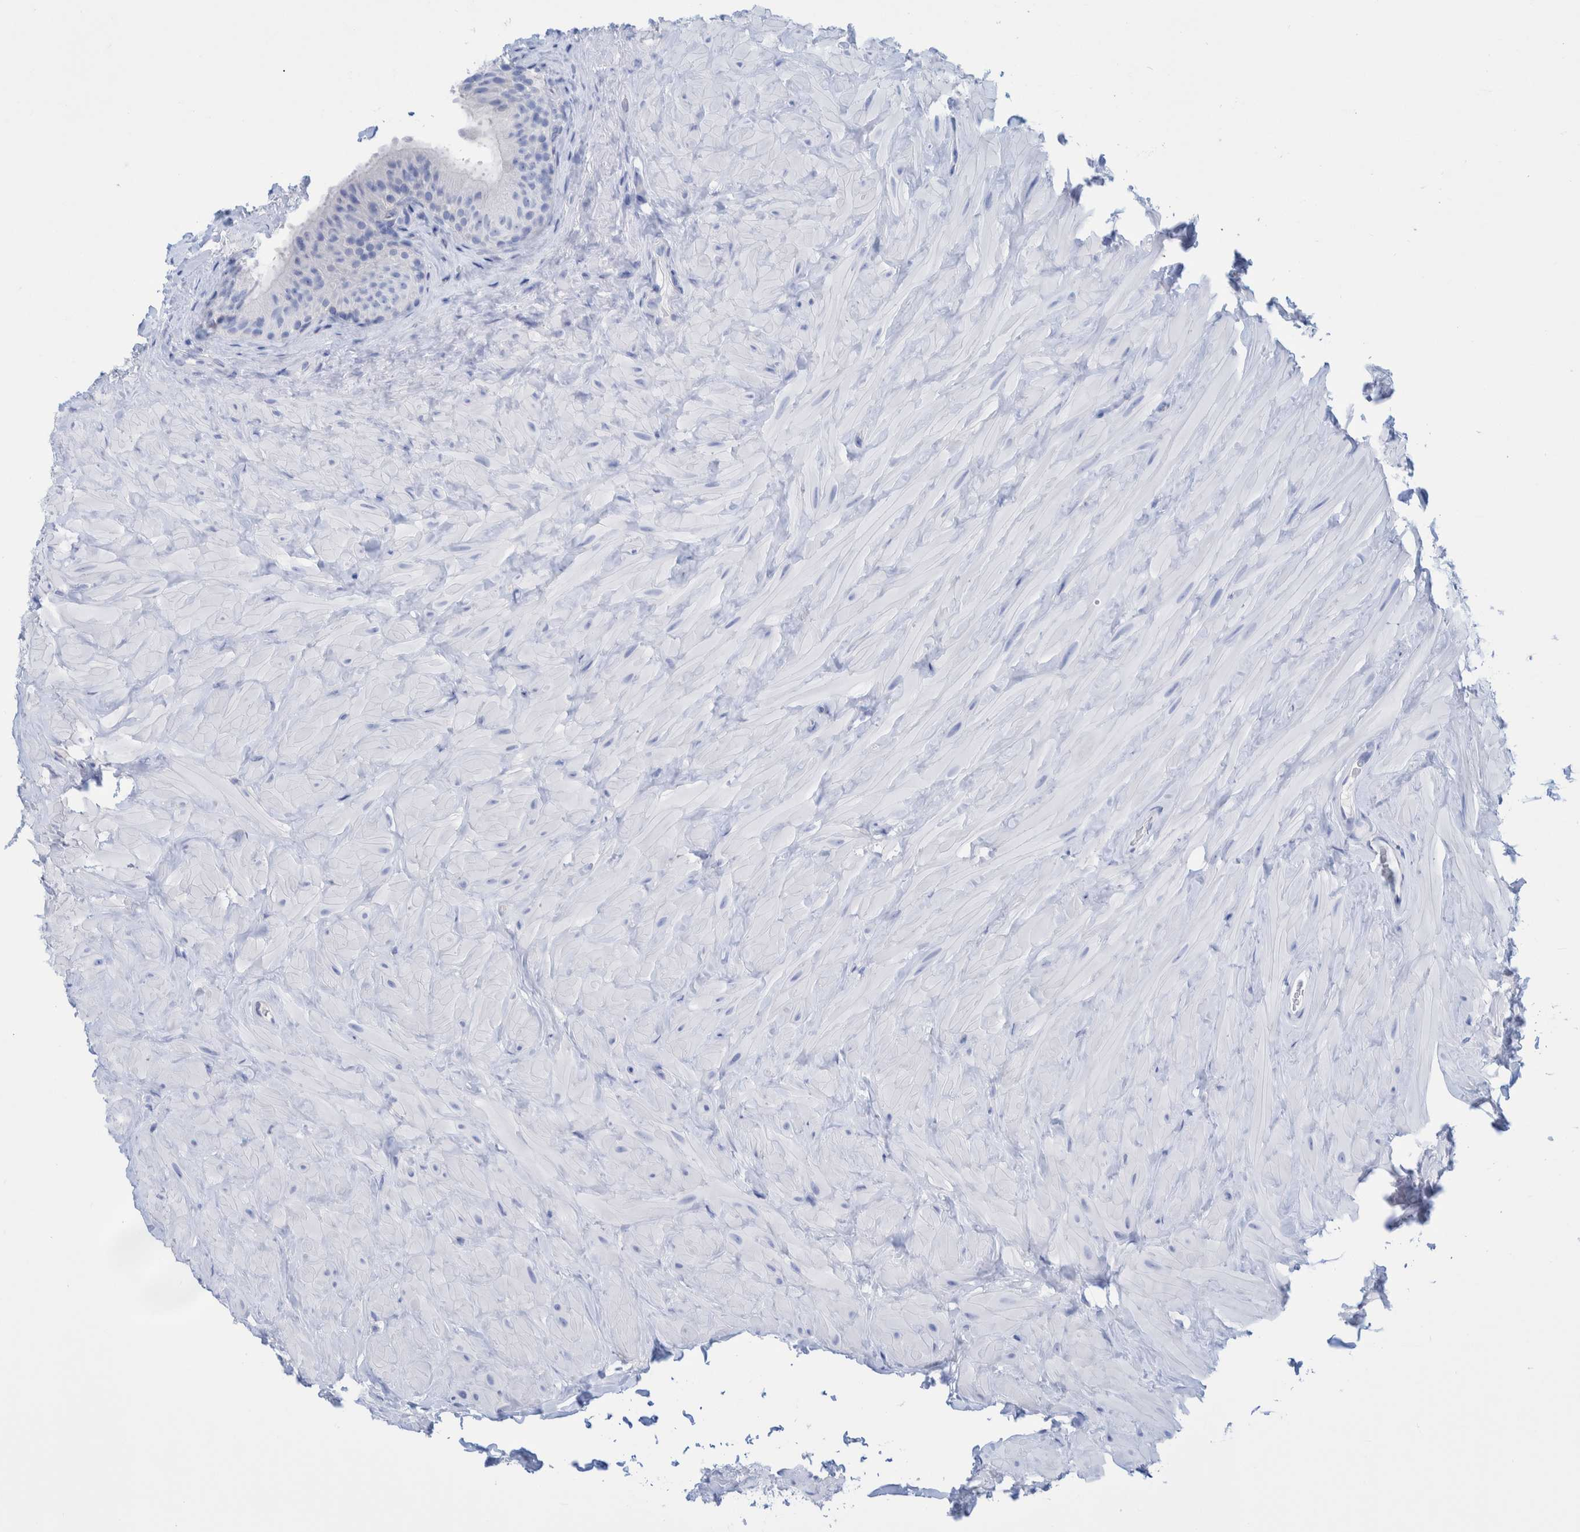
{"staining": {"intensity": "negative", "quantity": "none", "location": "none"}, "tissue": "epididymis", "cell_type": "Glandular cells", "image_type": "normal", "snomed": [{"axis": "morphology", "description": "Normal tissue, NOS"}, {"axis": "topography", "description": "Vascular tissue"}, {"axis": "topography", "description": "Epididymis"}], "caption": "The micrograph shows no staining of glandular cells in normal epididymis.", "gene": "PERP", "patient": {"sex": "male", "age": 49}}